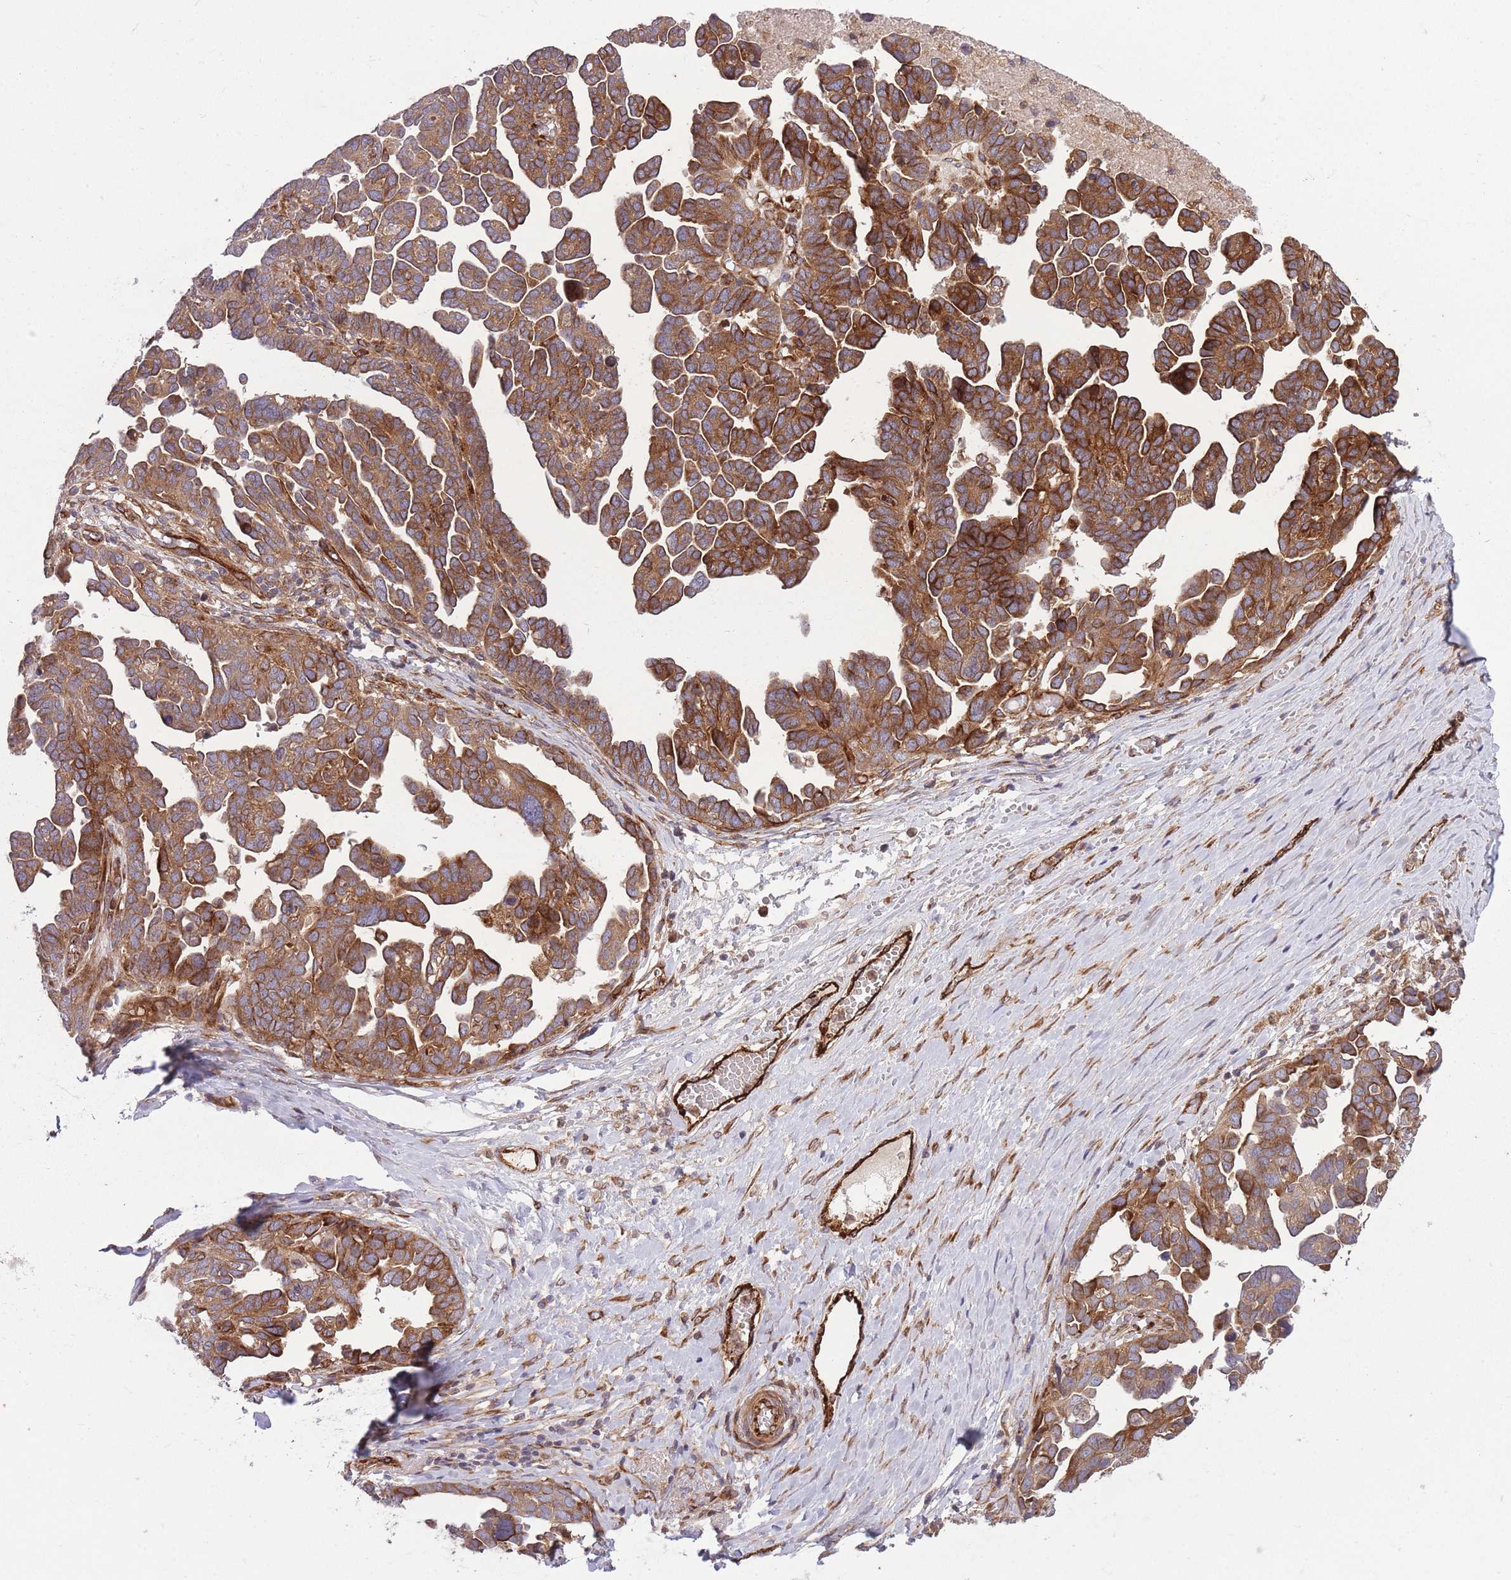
{"staining": {"intensity": "moderate", "quantity": ">75%", "location": "cytoplasmic/membranous"}, "tissue": "ovarian cancer", "cell_type": "Tumor cells", "image_type": "cancer", "snomed": [{"axis": "morphology", "description": "Cystadenocarcinoma, serous, NOS"}, {"axis": "topography", "description": "Ovary"}], "caption": "Tumor cells exhibit moderate cytoplasmic/membranous positivity in about >75% of cells in ovarian cancer. (Stains: DAB in brown, nuclei in blue, Microscopy: brightfield microscopy at high magnification).", "gene": "CISH", "patient": {"sex": "female", "age": 54}}